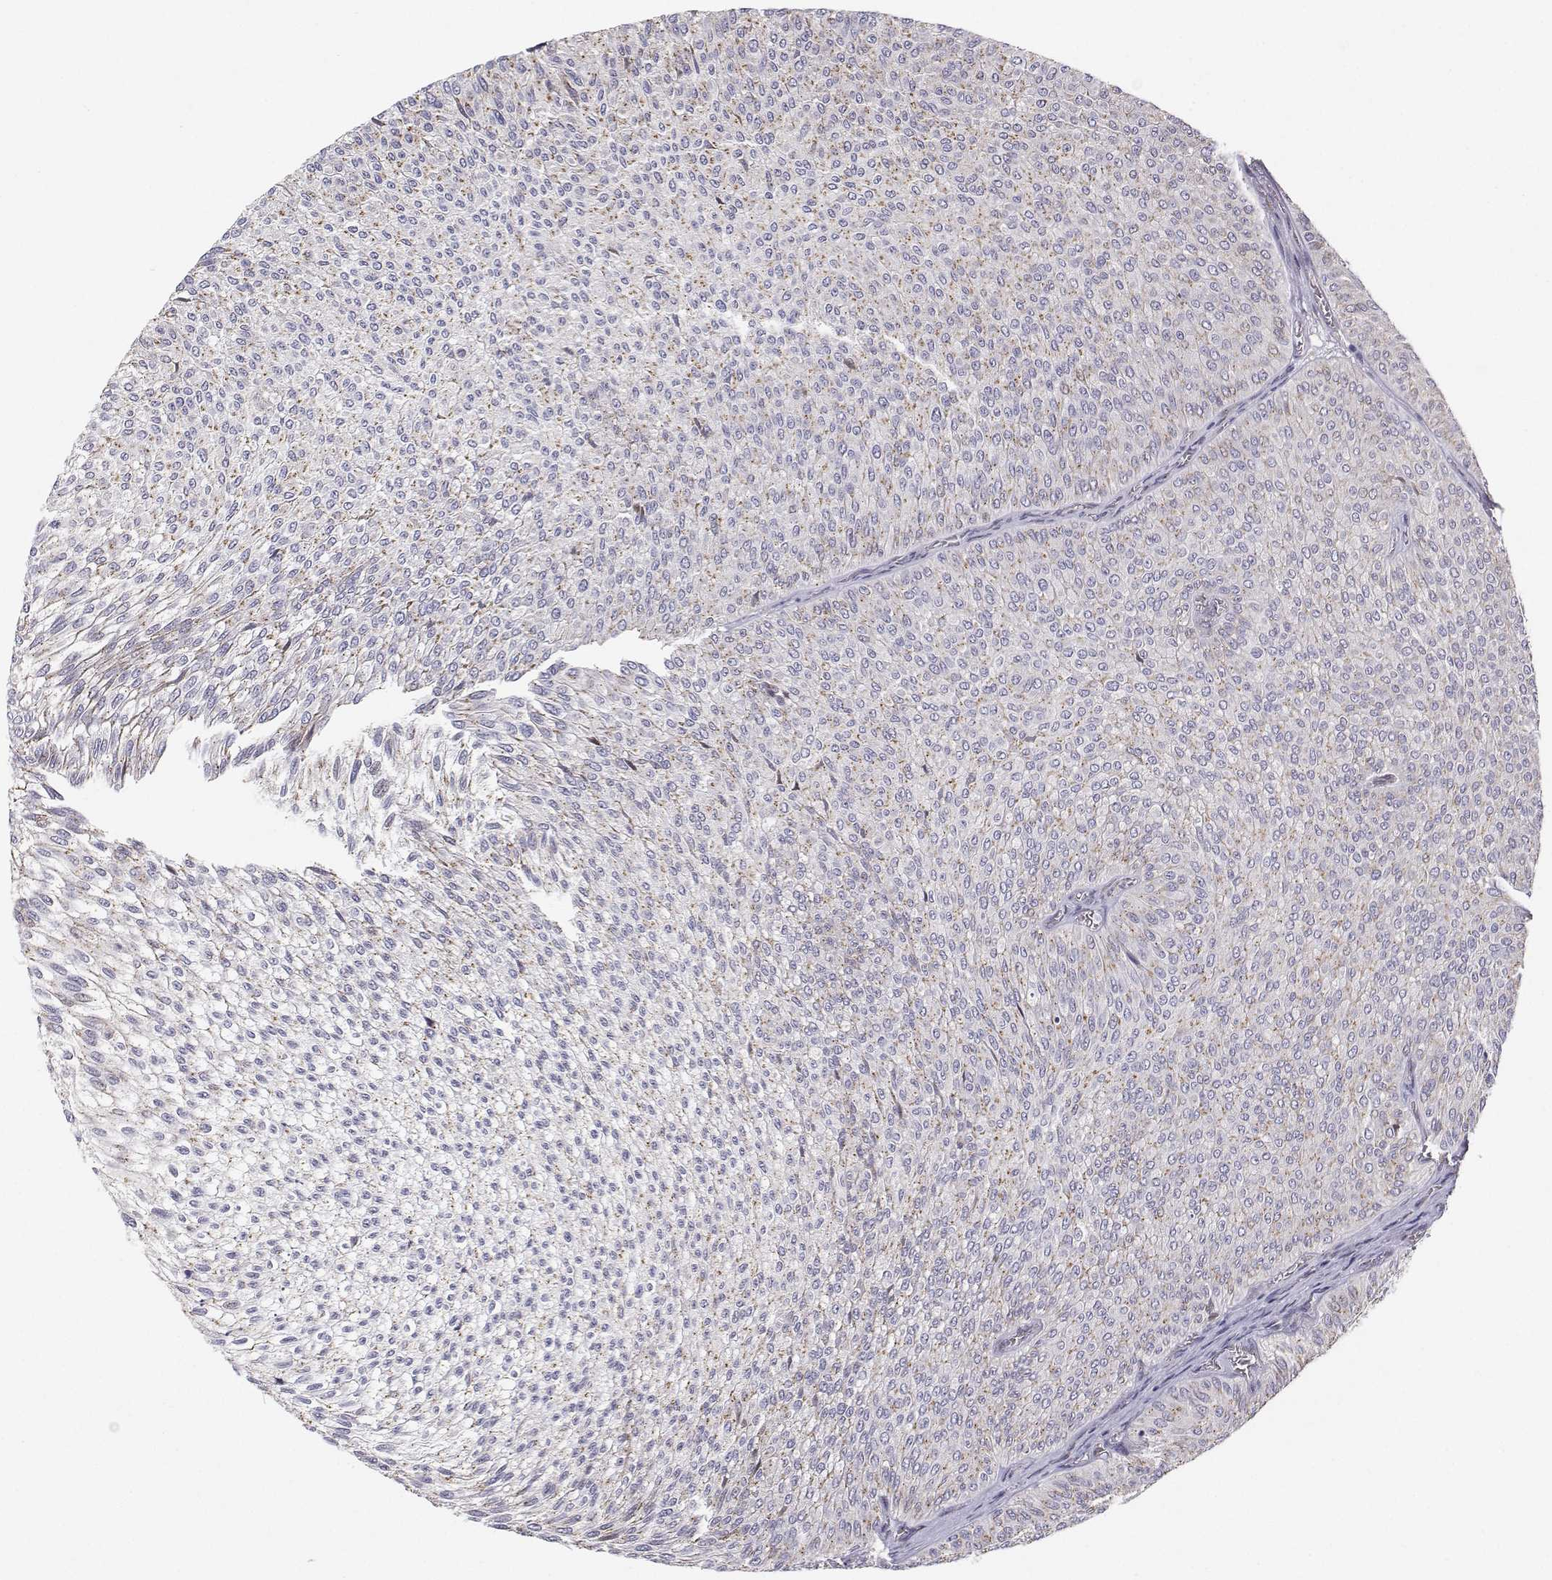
{"staining": {"intensity": "weak", "quantity": "25%-75%", "location": "cytoplasmic/membranous"}, "tissue": "urothelial cancer", "cell_type": "Tumor cells", "image_type": "cancer", "snomed": [{"axis": "morphology", "description": "Urothelial carcinoma, Low grade"}, {"axis": "topography", "description": "Urinary bladder"}], "caption": "Immunohistochemistry (IHC) of human low-grade urothelial carcinoma displays low levels of weak cytoplasmic/membranous expression in approximately 25%-75% of tumor cells.", "gene": "STARD13", "patient": {"sex": "male", "age": 91}}